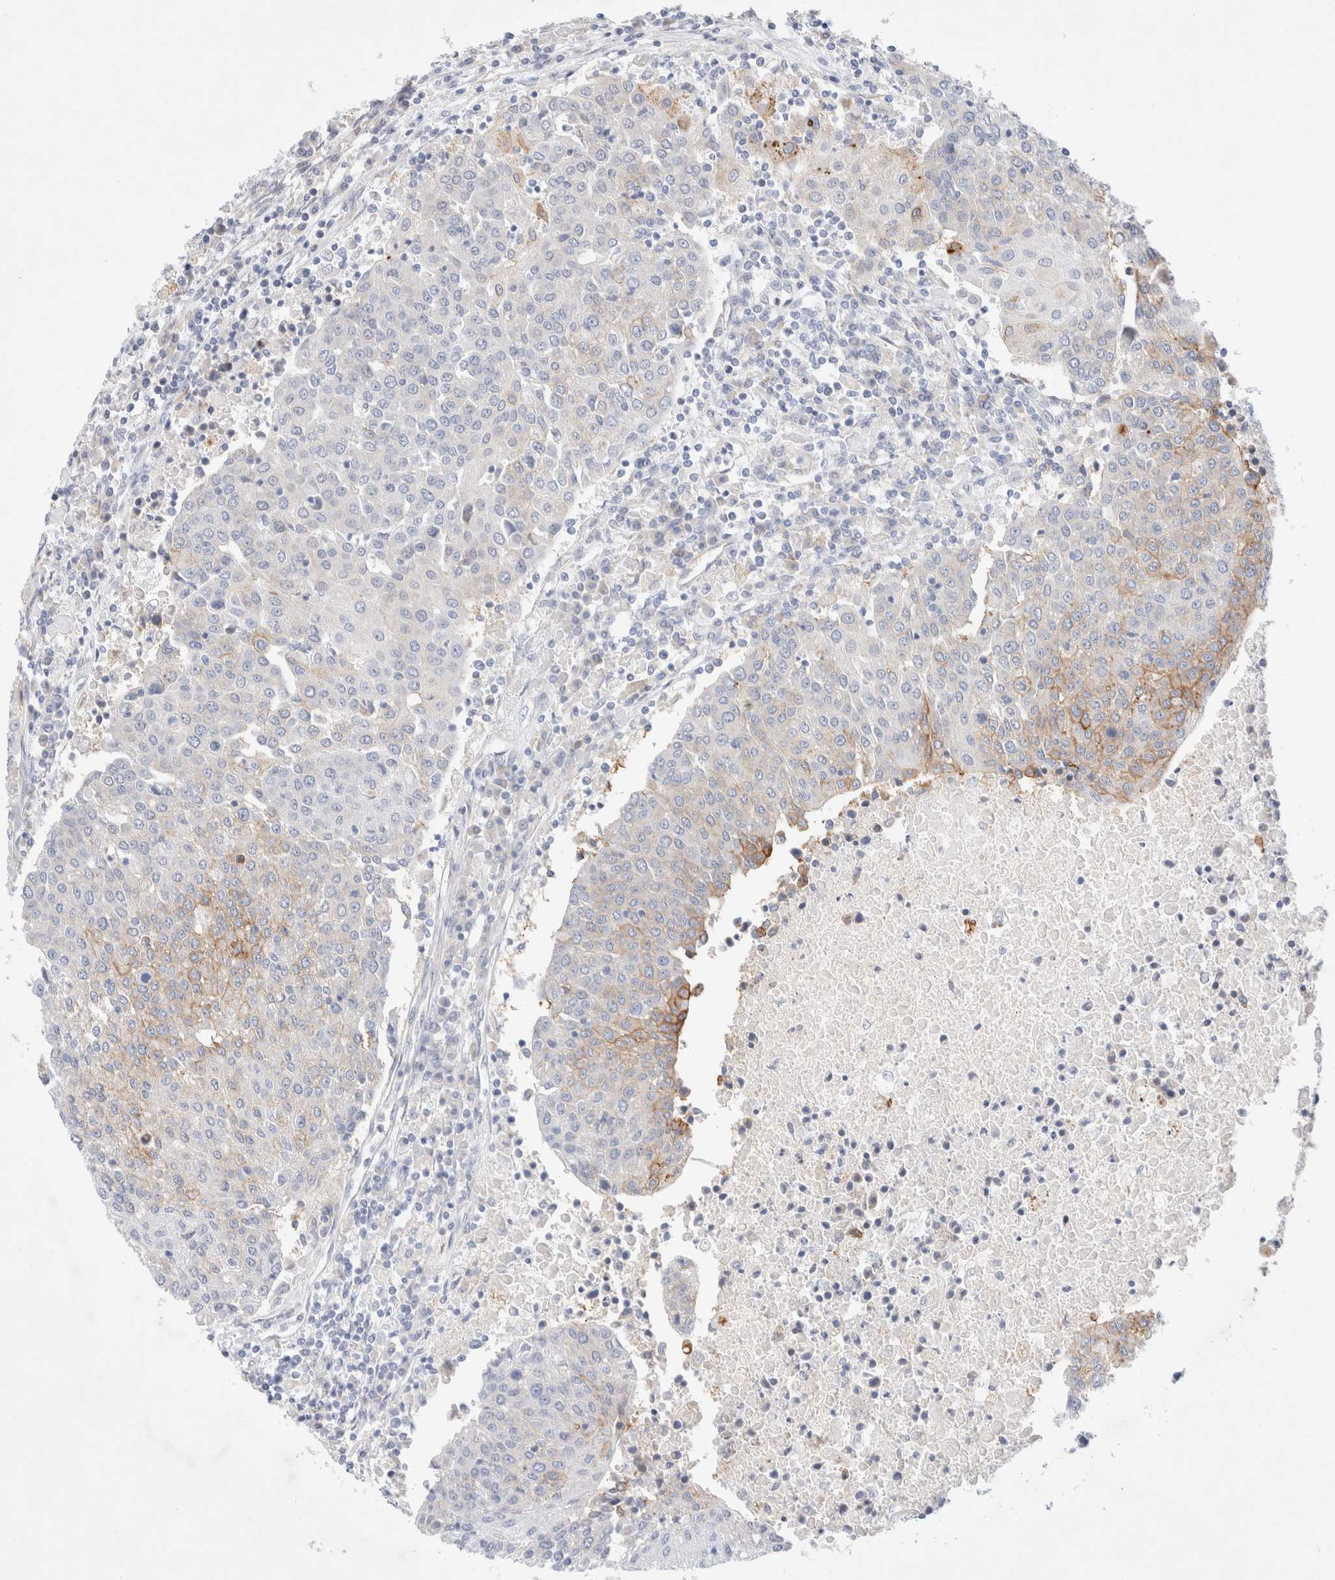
{"staining": {"intensity": "moderate", "quantity": "<25%", "location": "cytoplasmic/membranous"}, "tissue": "urothelial cancer", "cell_type": "Tumor cells", "image_type": "cancer", "snomed": [{"axis": "morphology", "description": "Urothelial carcinoma, High grade"}, {"axis": "topography", "description": "Urinary bladder"}], "caption": "Immunohistochemistry of urothelial carcinoma (high-grade) displays low levels of moderate cytoplasmic/membranous positivity in about <25% of tumor cells. (DAB (3,3'-diaminobenzidine) = brown stain, brightfield microscopy at high magnification).", "gene": "SLC25A48", "patient": {"sex": "female", "age": 85}}